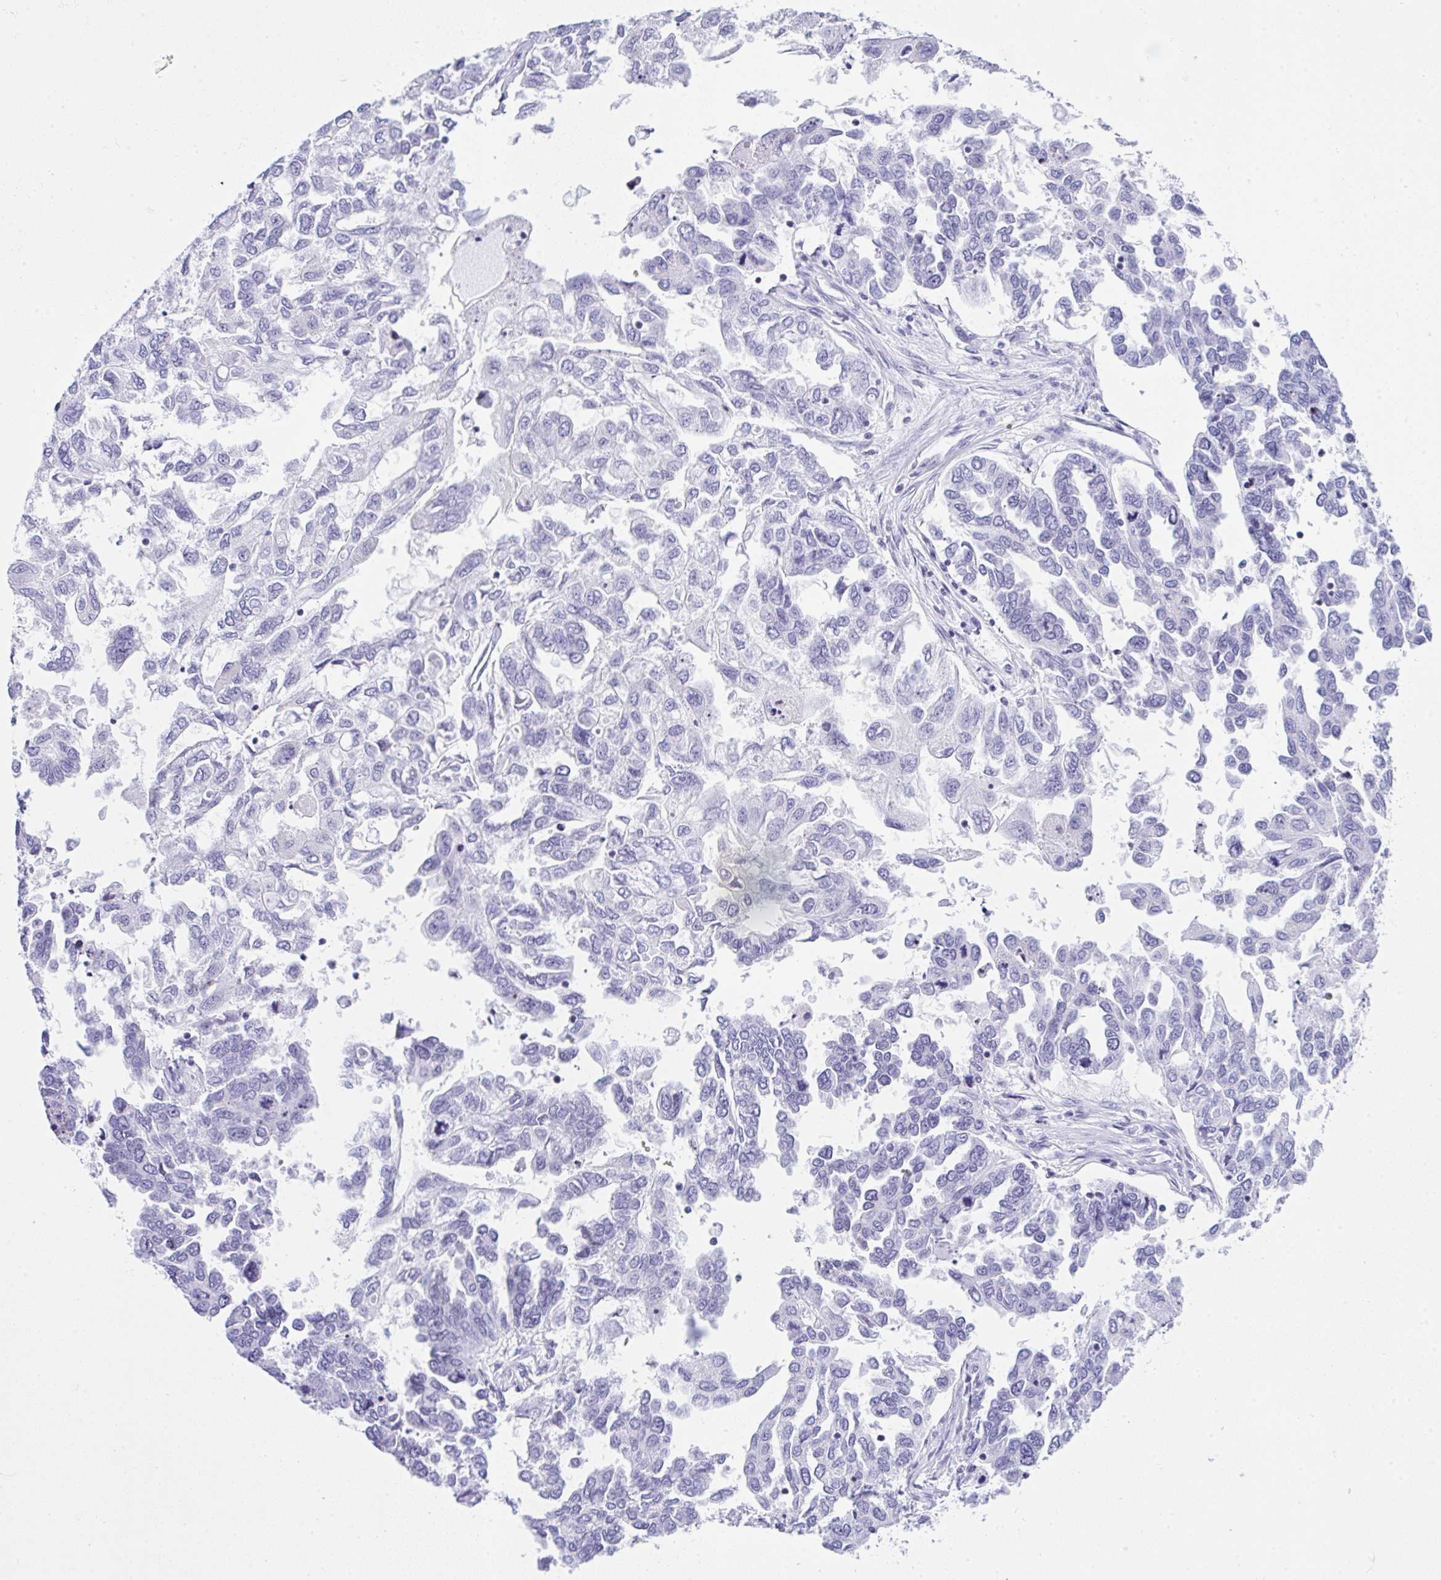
{"staining": {"intensity": "negative", "quantity": "none", "location": "none"}, "tissue": "ovarian cancer", "cell_type": "Tumor cells", "image_type": "cancer", "snomed": [{"axis": "morphology", "description": "Cystadenocarcinoma, serous, NOS"}, {"axis": "topography", "description": "Ovary"}], "caption": "DAB immunohistochemical staining of human ovarian cancer shows no significant expression in tumor cells.", "gene": "KRT27", "patient": {"sex": "female", "age": 53}}